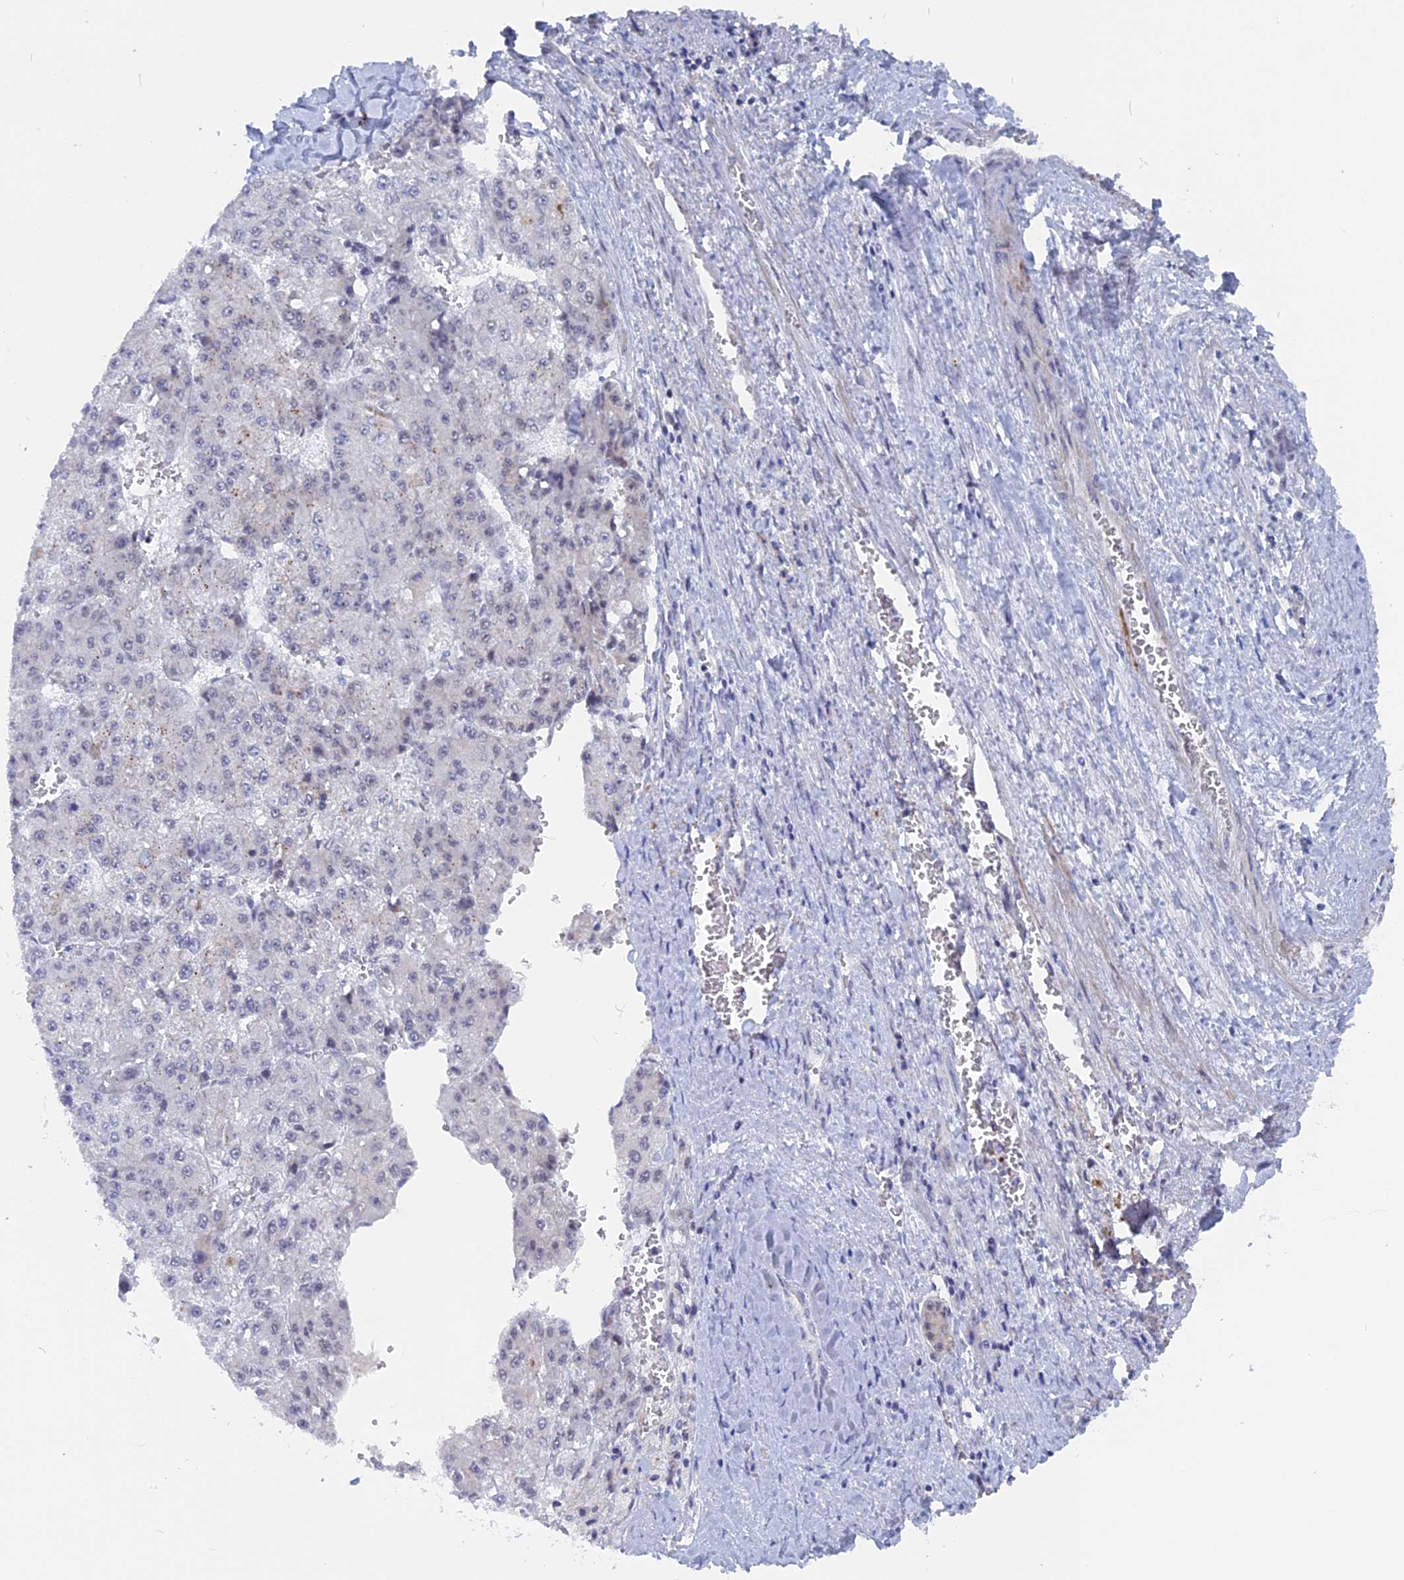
{"staining": {"intensity": "negative", "quantity": "none", "location": "none"}, "tissue": "liver cancer", "cell_type": "Tumor cells", "image_type": "cancer", "snomed": [{"axis": "morphology", "description": "Carcinoma, Hepatocellular, NOS"}, {"axis": "topography", "description": "Liver"}], "caption": "A high-resolution micrograph shows IHC staining of hepatocellular carcinoma (liver), which exhibits no significant expression in tumor cells. (DAB immunohistochemistry visualized using brightfield microscopy, high magnification).", "gene": "BRD2", "patient": {"sex": "female", "age": 73}}